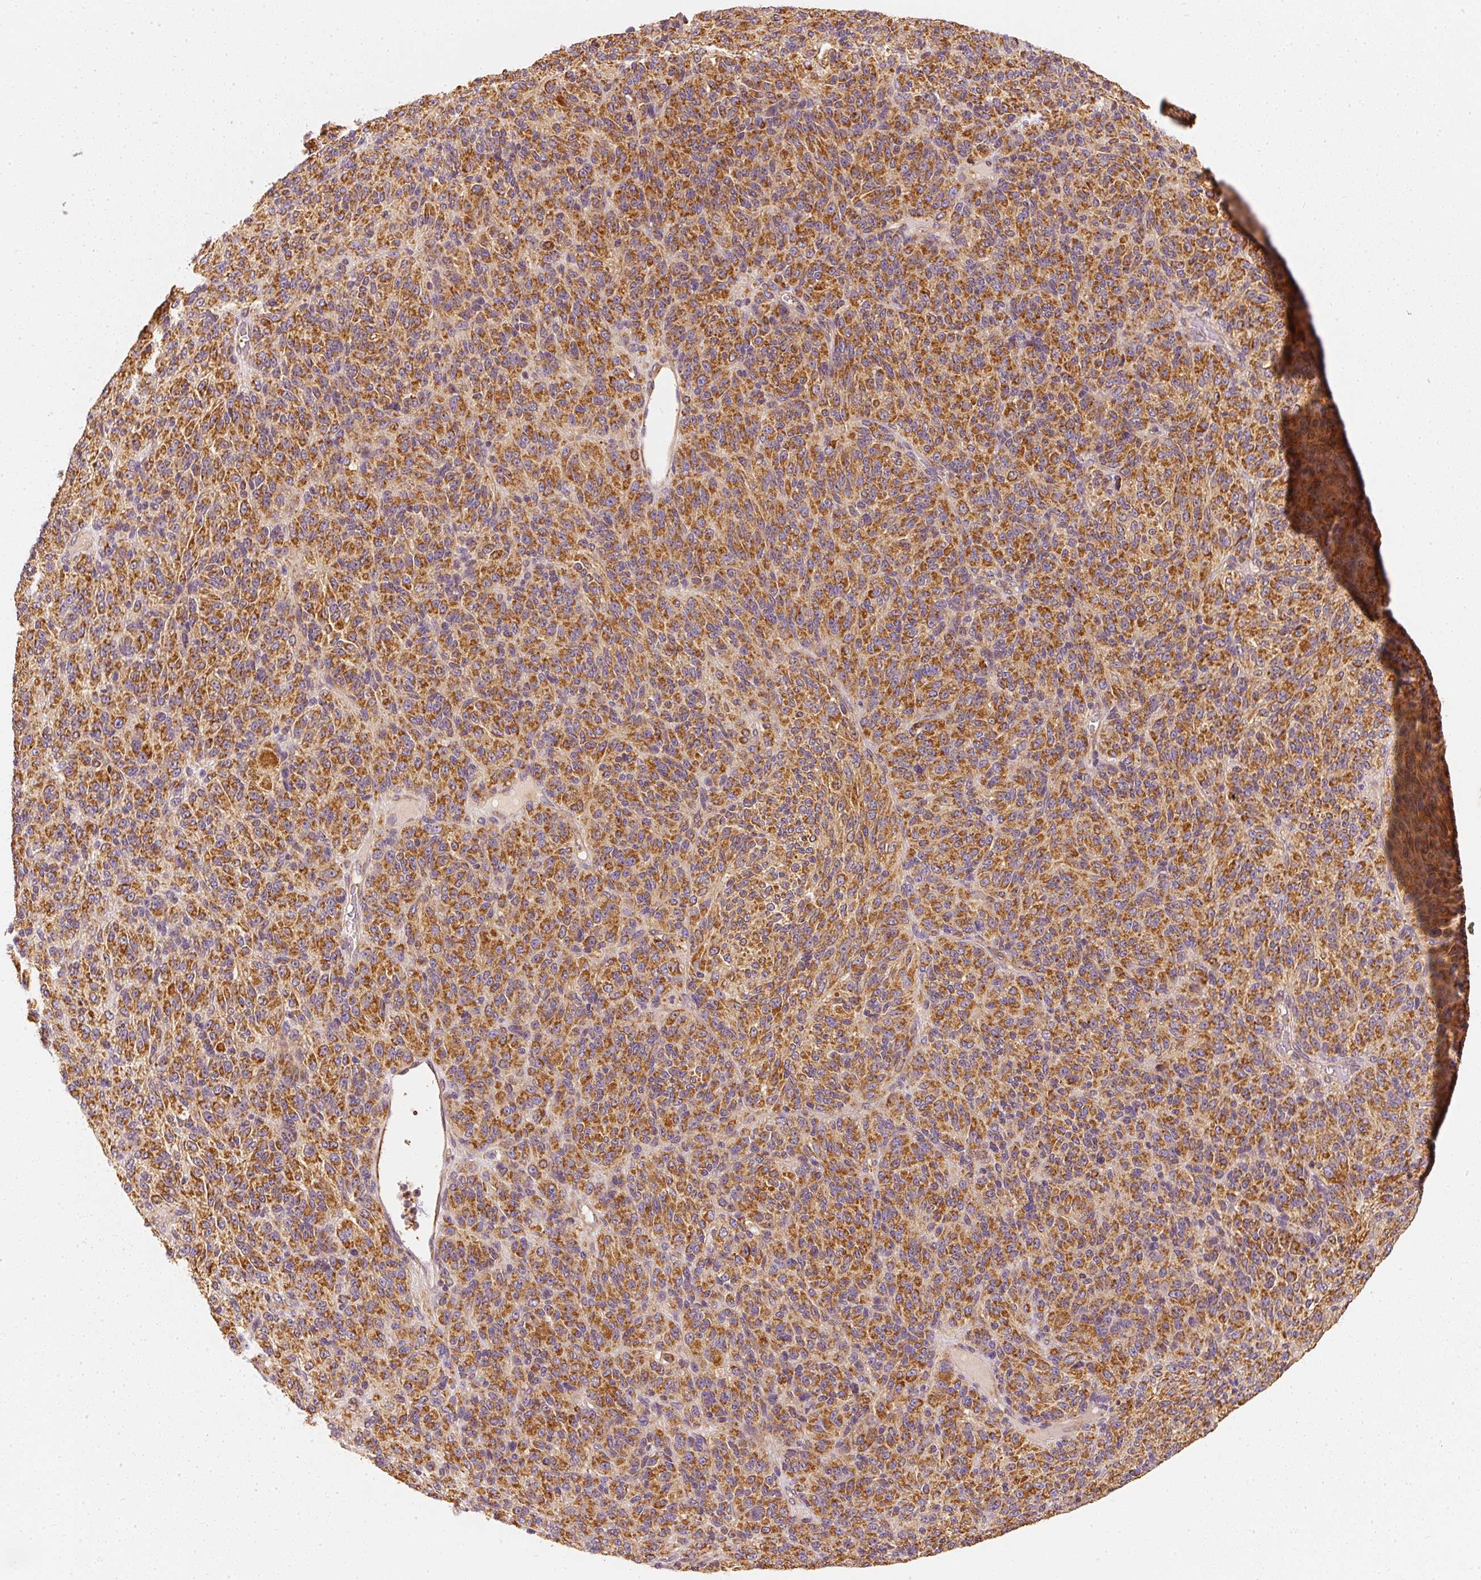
{"staining": {"intensity": "strong", "quantity": ">75%", "location": "cytoplasmic/membranous"}, "tissue": "melanoma", "cell_type": "Tumor cells", "image_type": "cancer", "snomed": [{"axis": "morphology", "description": "Malignant melanoma, Metastatic site"}, {"axis": "topography", "description": "Brain"}], "caption": "Brown immunohistochemical staining in melanoma shows strong cytoplasmic/membranous positivity in approximately >75% of tumor cells.", "gene": "TOMM40", "patient": {"sex": "female", "age": 56}}